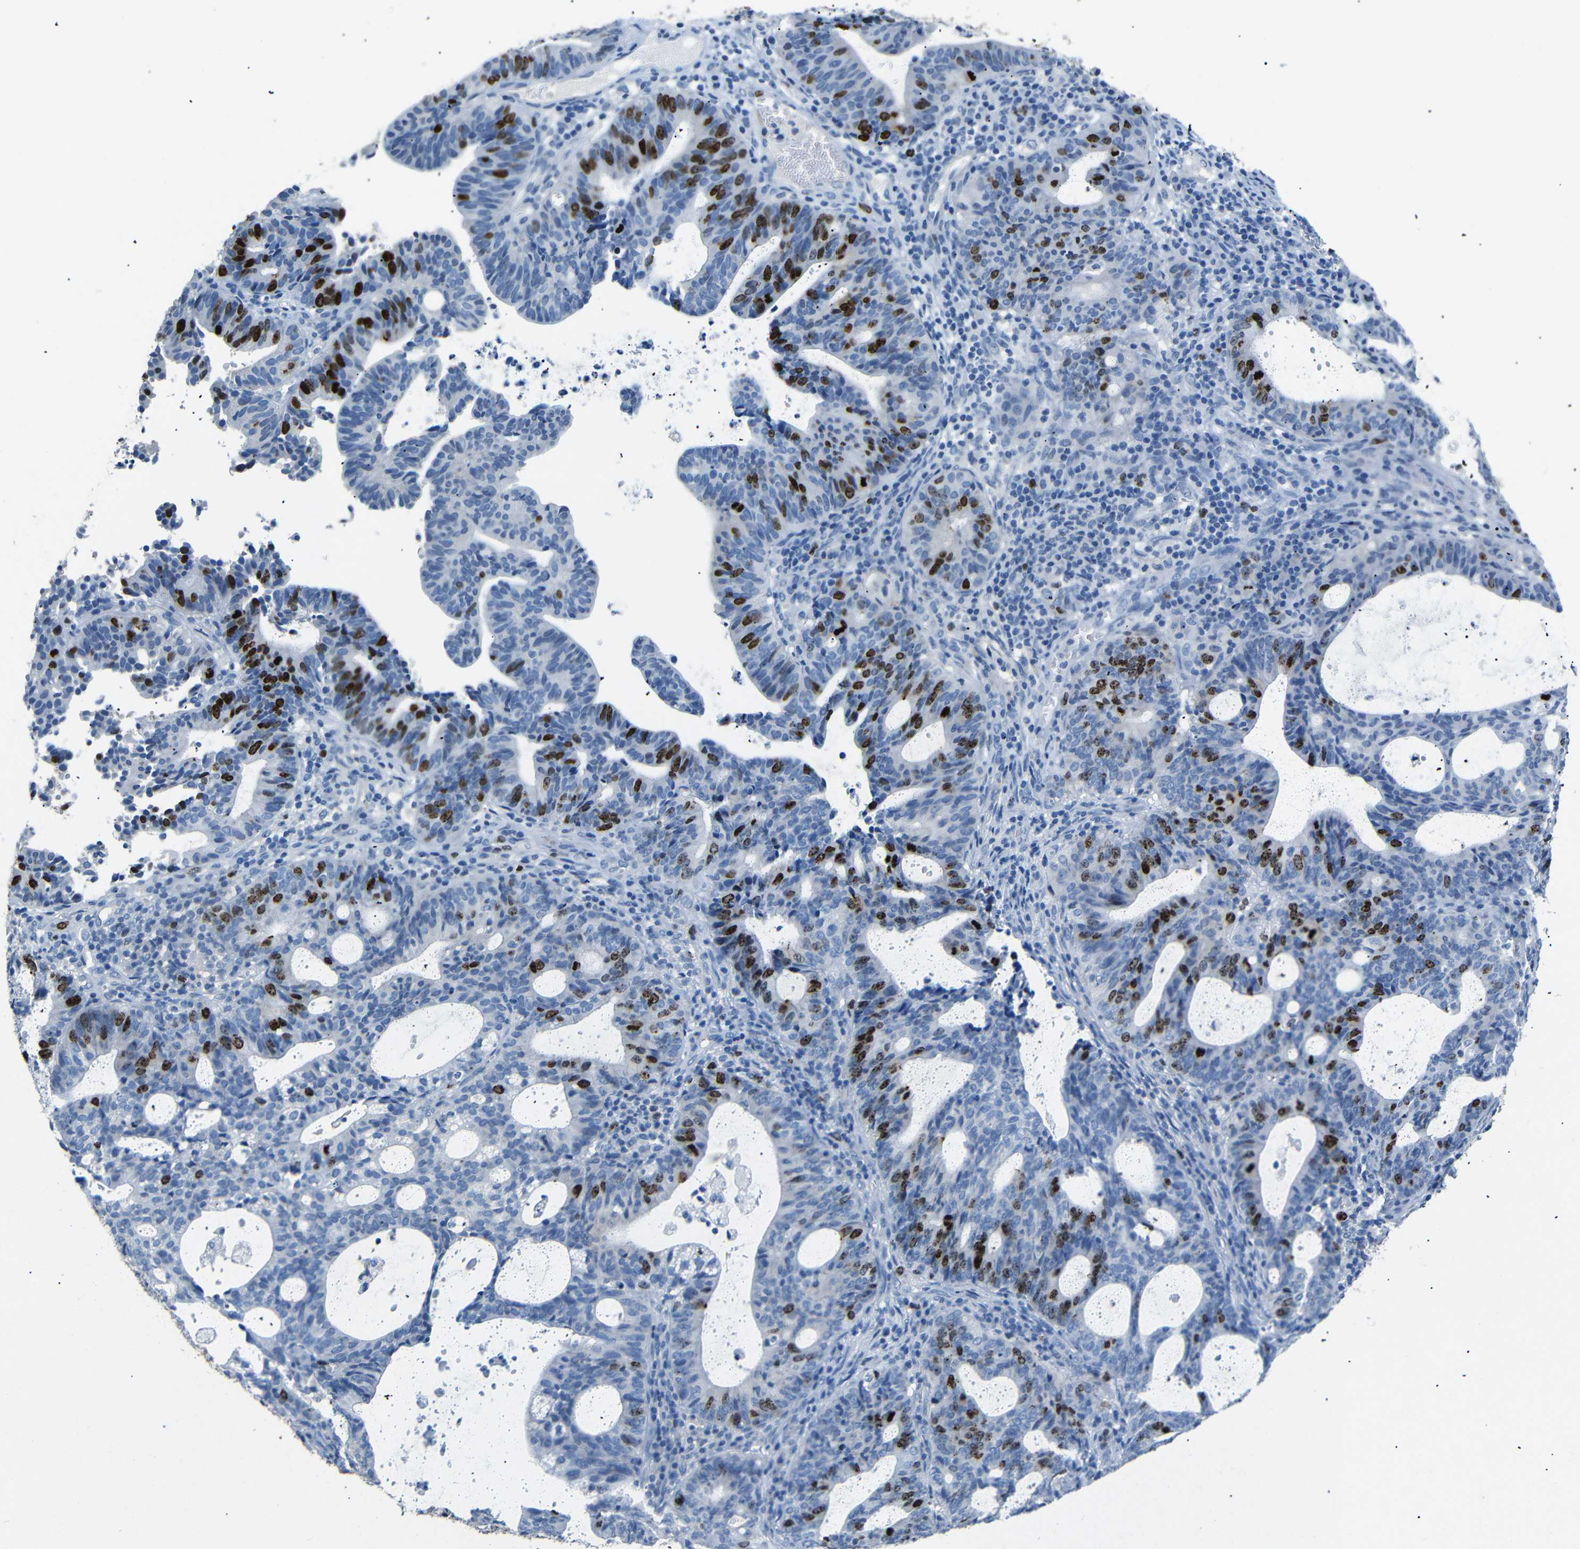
{"staining": {"intensity": "strong", "quantity": "<25%", "location": "nuclear"}, "tissue": "endometrial cancer", "cell_type": "Tumor cells", "image_type": "cancer", "snomed": [{"axis": "morphology", "description": "Adenocarcinoma, NOS"}, {"axis": "topography", "description": "Uterus"}], "caption": "IHC micrograph of human endometrial adenocarcinoma stained for a protein (brown), which demonstrates medium levels of strong nuclear expression in approximately <25% of tumor cells.", "gene": "INCENP", "patient": {"sex": "female", "age": 83}}